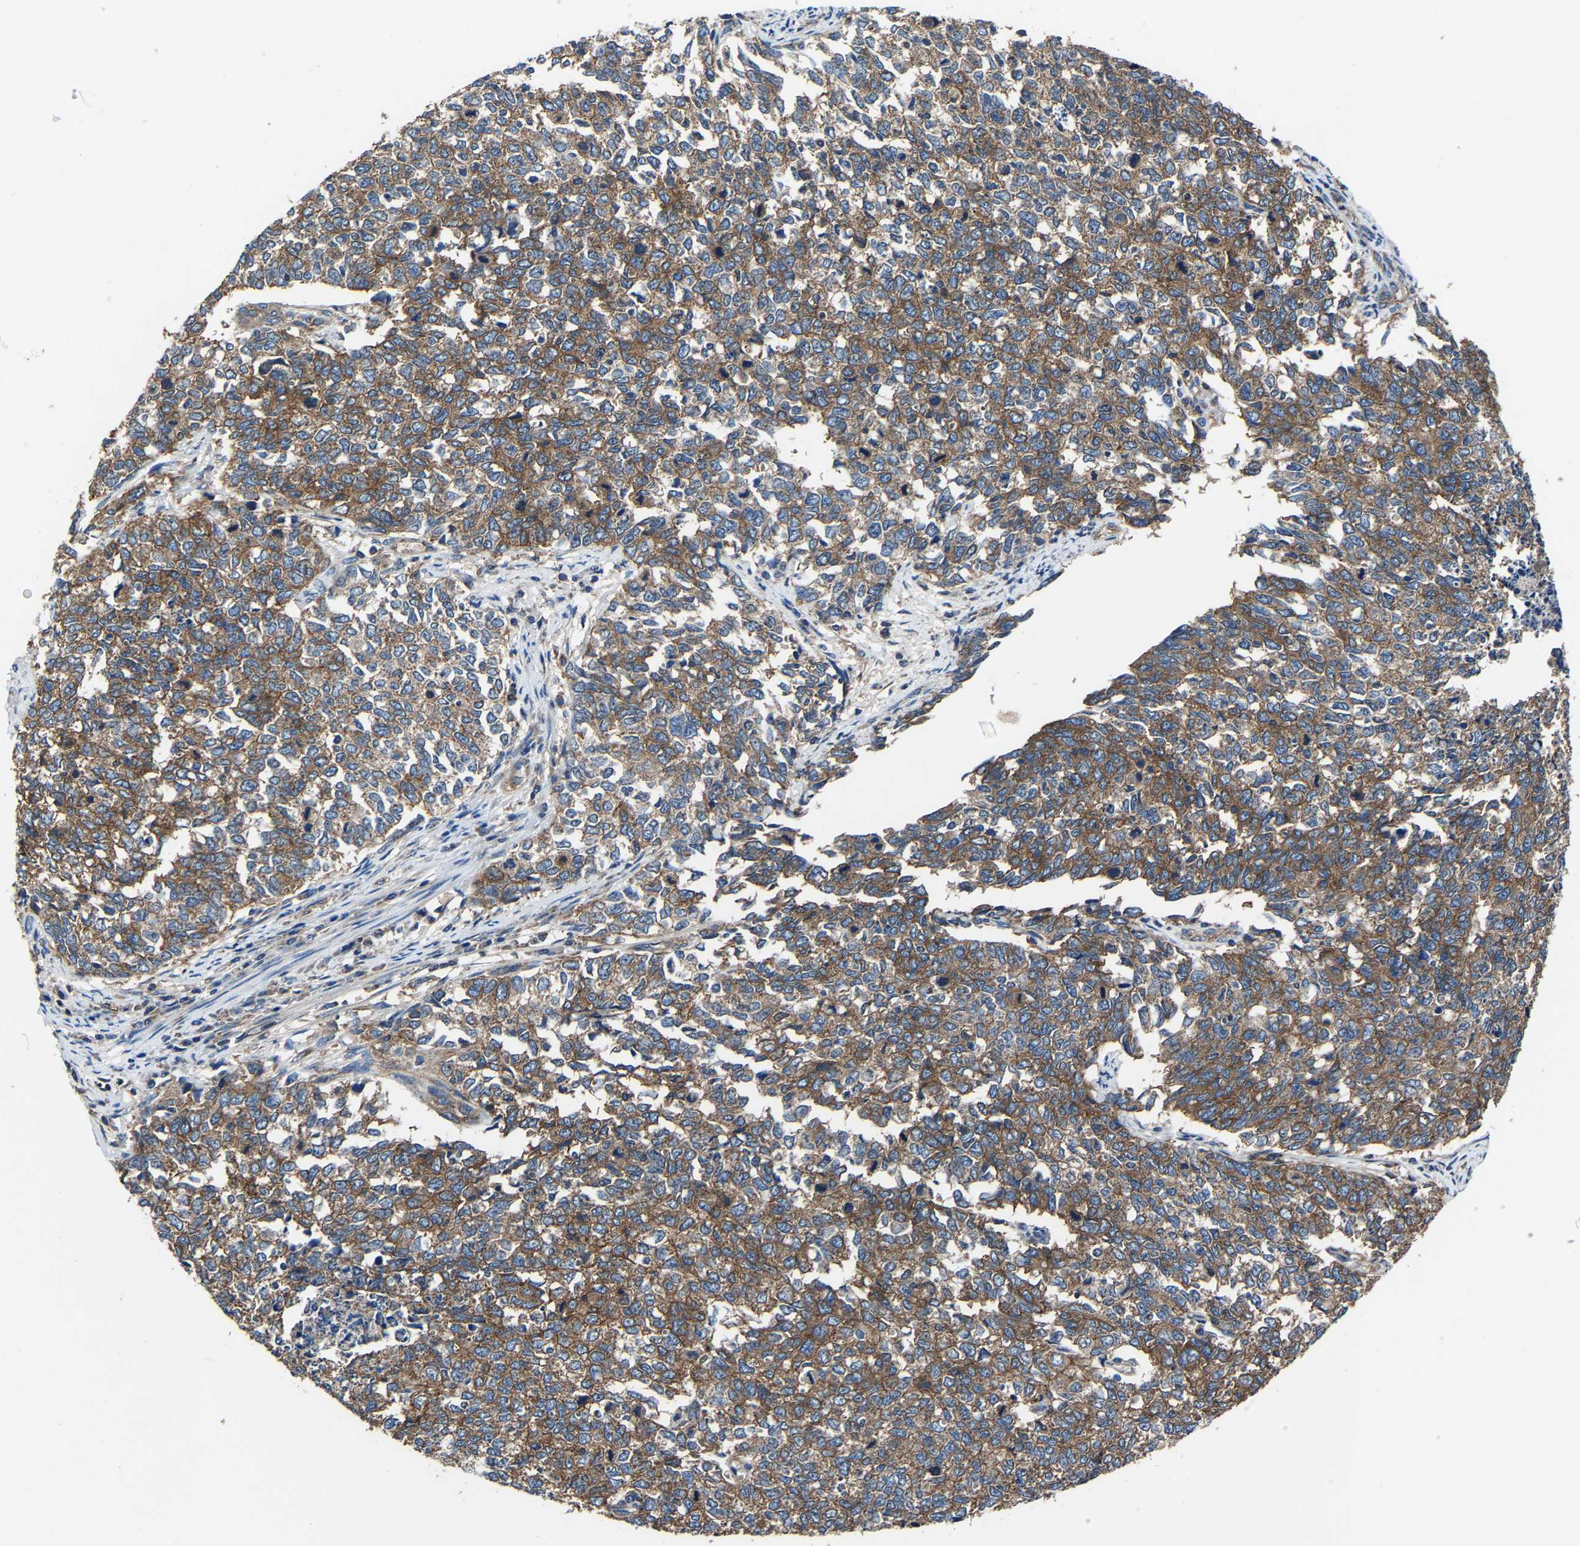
{"staining": {"intensity": "moderate", "quantity": ">75%", "location": "cytoplasmic/membranous"}, "tissue": "cervical cancer", "cell_type": "Tumor cells", "image_type": "cancer", "snomed": [{"axis": "morphology", "description": "Squamous cell carcinoma, NOS"}, {"axis": "topography", "description": "Cervix"}], "caption": "Immunohistochemical staining of human cervical cancer (squamous cell carcinoma) shows medium levels of moderate cytoplasmic/membranous expression in approximately >75% of tumor cells. (DAB IHC with brightfield microscopy, high magnification).", "gene": "KIAA1958", "patient": {"sex": "female", "age": 63}}